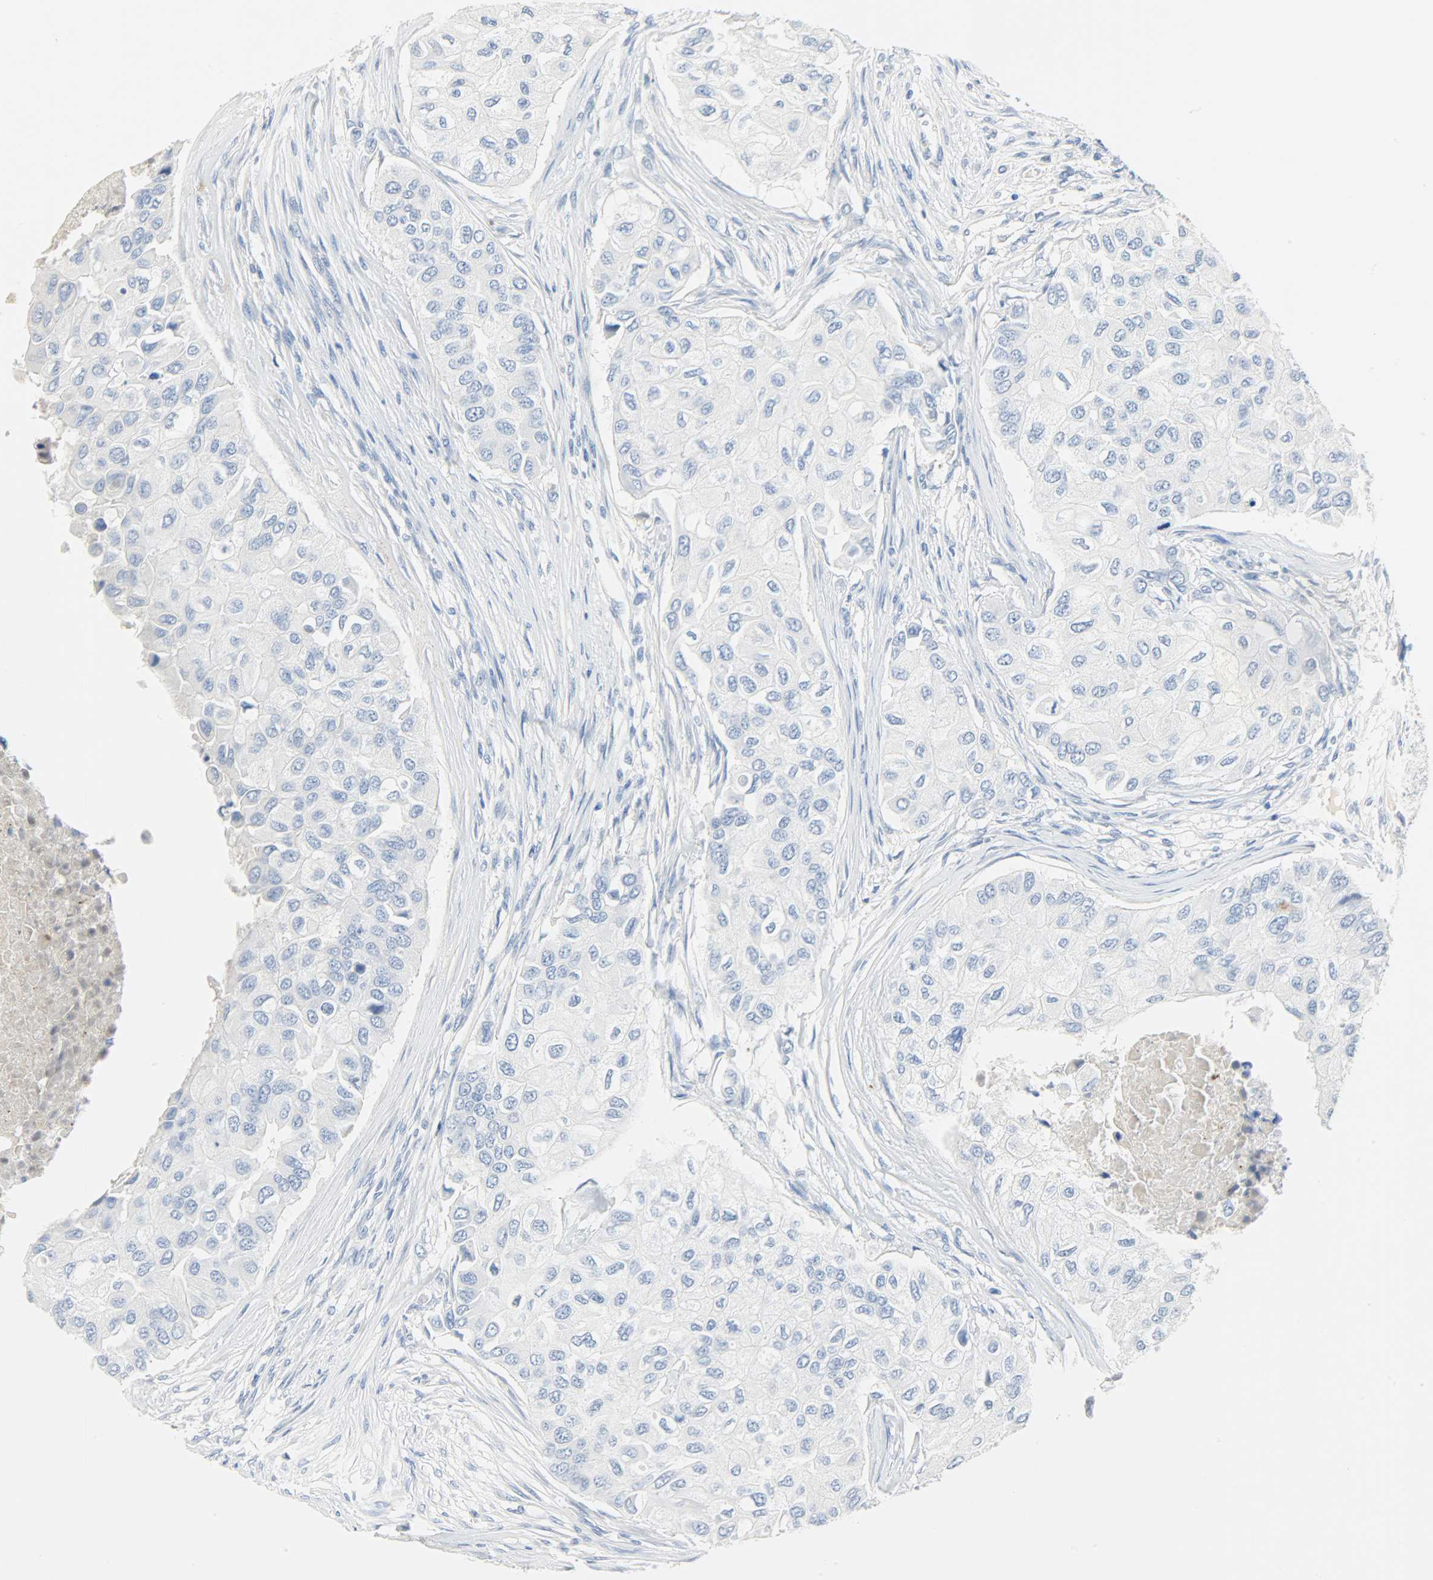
{"staining": {"intensity": "negative", "quantity": "none", "location": "none"}, "tissue": "breast cancer", "cell_type": "Tumor cells", "image_type": "cancer", "snomed": [{"axis": "morphology", "description": "Normal tissue, NOS"}, {"axis": "morphology", "description": "Duct carcinoma"}, {"axis": "topography", "description": "Breast"}], "caption": "Breast cancer was stained to show a protein in brown. There is no significant positivity in tumor cells. Brightfield microscopy of immunohistochemistry stained with DAB (brown) and hematoxylin (blue), captured at high magnification.", "gene": "CRP", "patient": {"sex": "female", "age": 49}}